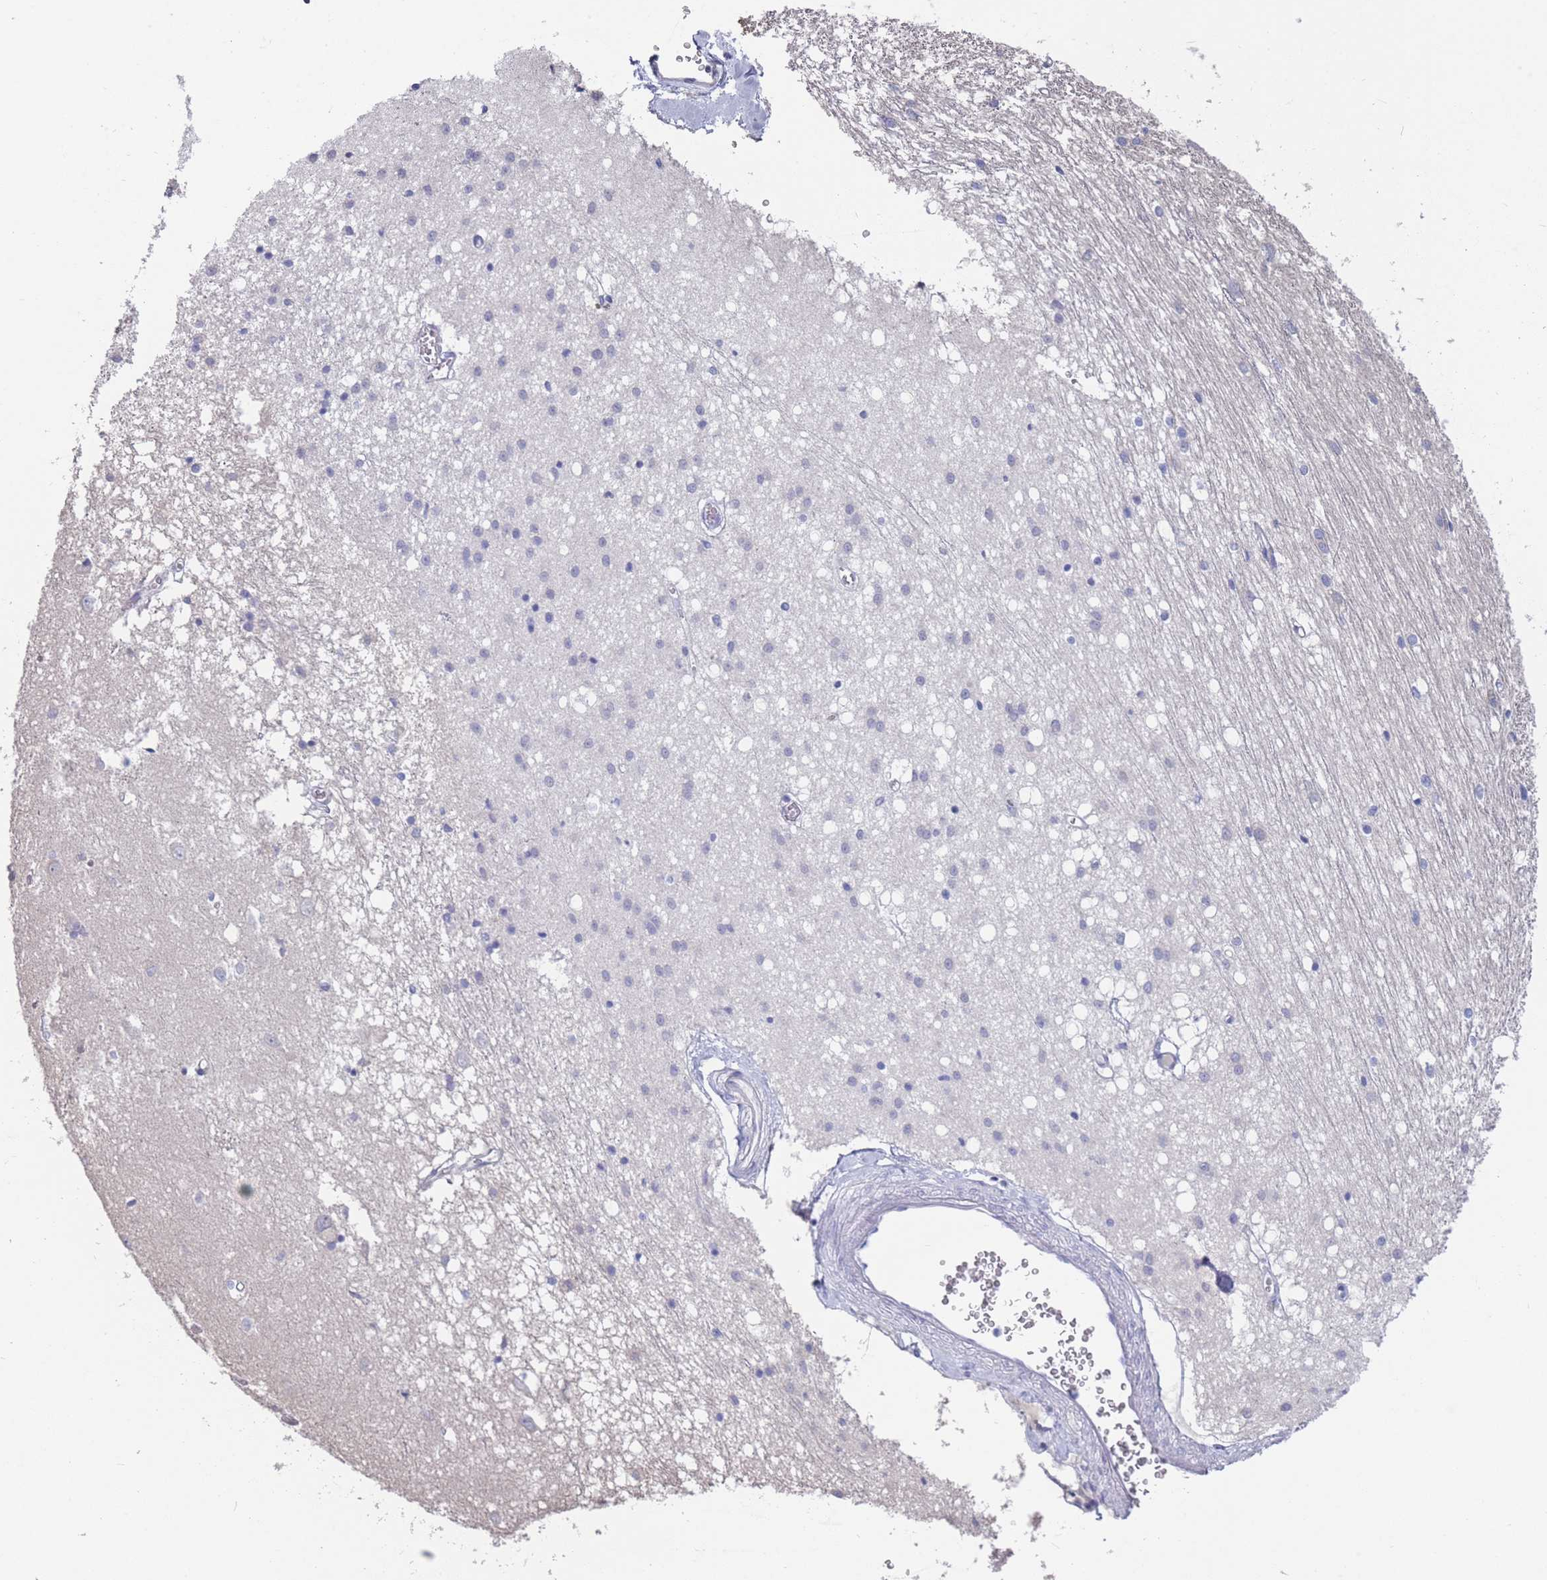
{"staining": {"intensity": "negative", "quantity": "none", "location": "none"}, "tissue": "caudate", "cell_type": "Glial cells", "image_type": "normal", "snomed": [{"axis": "morphology", "description": "Normal tissue, NOS"}, {"axis": "topography", "description": "Lateral ventricle wall"}], "caption": "DAB immunohistochemical staining of unremarkable human caudate shows no significant staining in glial cells.", "gene": "CYP51A1", "patient": {"sex": "male", "age": 37}}